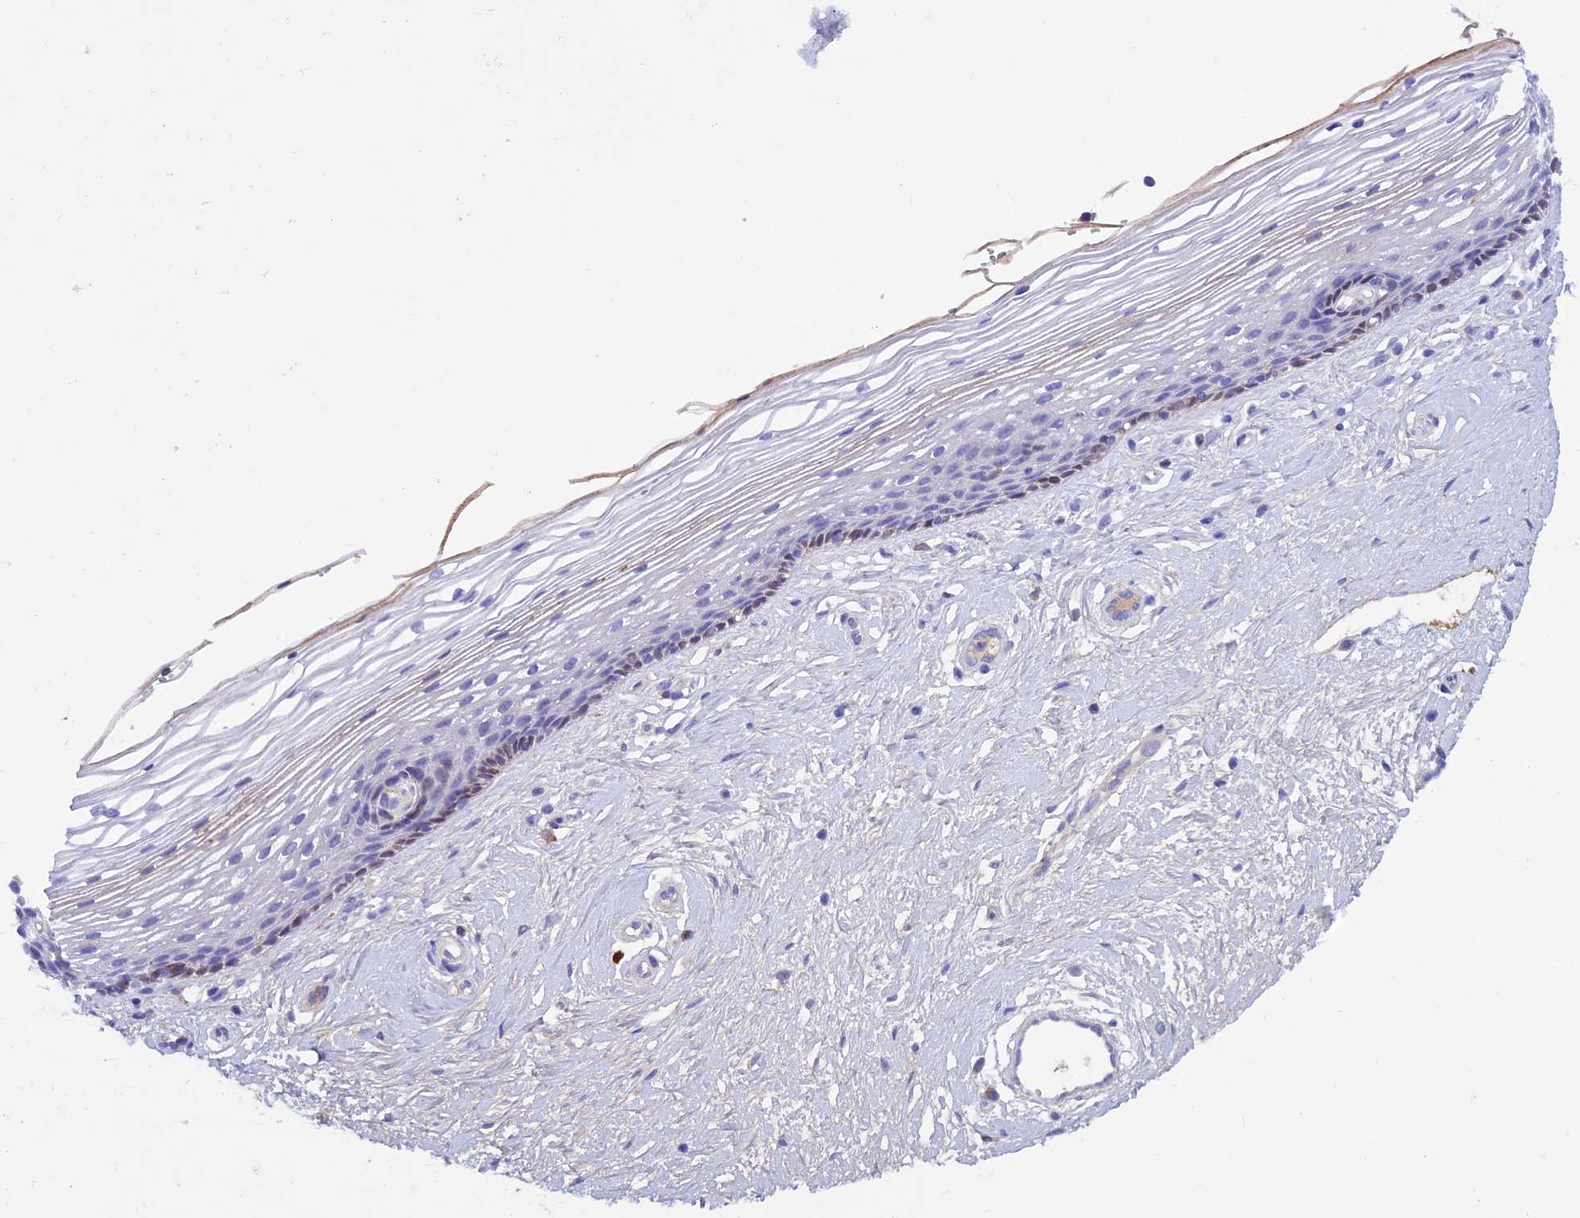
{"staining": {"intensity": "moderate", "quantity": "<25%", "location": "cytoplasmic/membranous"}, "tissue": "vagina", "cell_type": "Squamous epithelial cells", "image_type": "normal", "snomed": [{"axis": "morphology", "description": "Normal tissue, NOS"}, {"axis": "topography", "description": "Vagina"}], "caption": "Immunohistochemical staining of normal vagina reveals low levels of moderate cytoplasmic/membranous expression in approximately <25% of squamous epithelial cells. (DAB (3,3'-diaminobenzidine) = brown stain, brightfield microscopy at high magnification).", "gene": "IGSF6", "patient": {"sex": "female", "age": 46}}